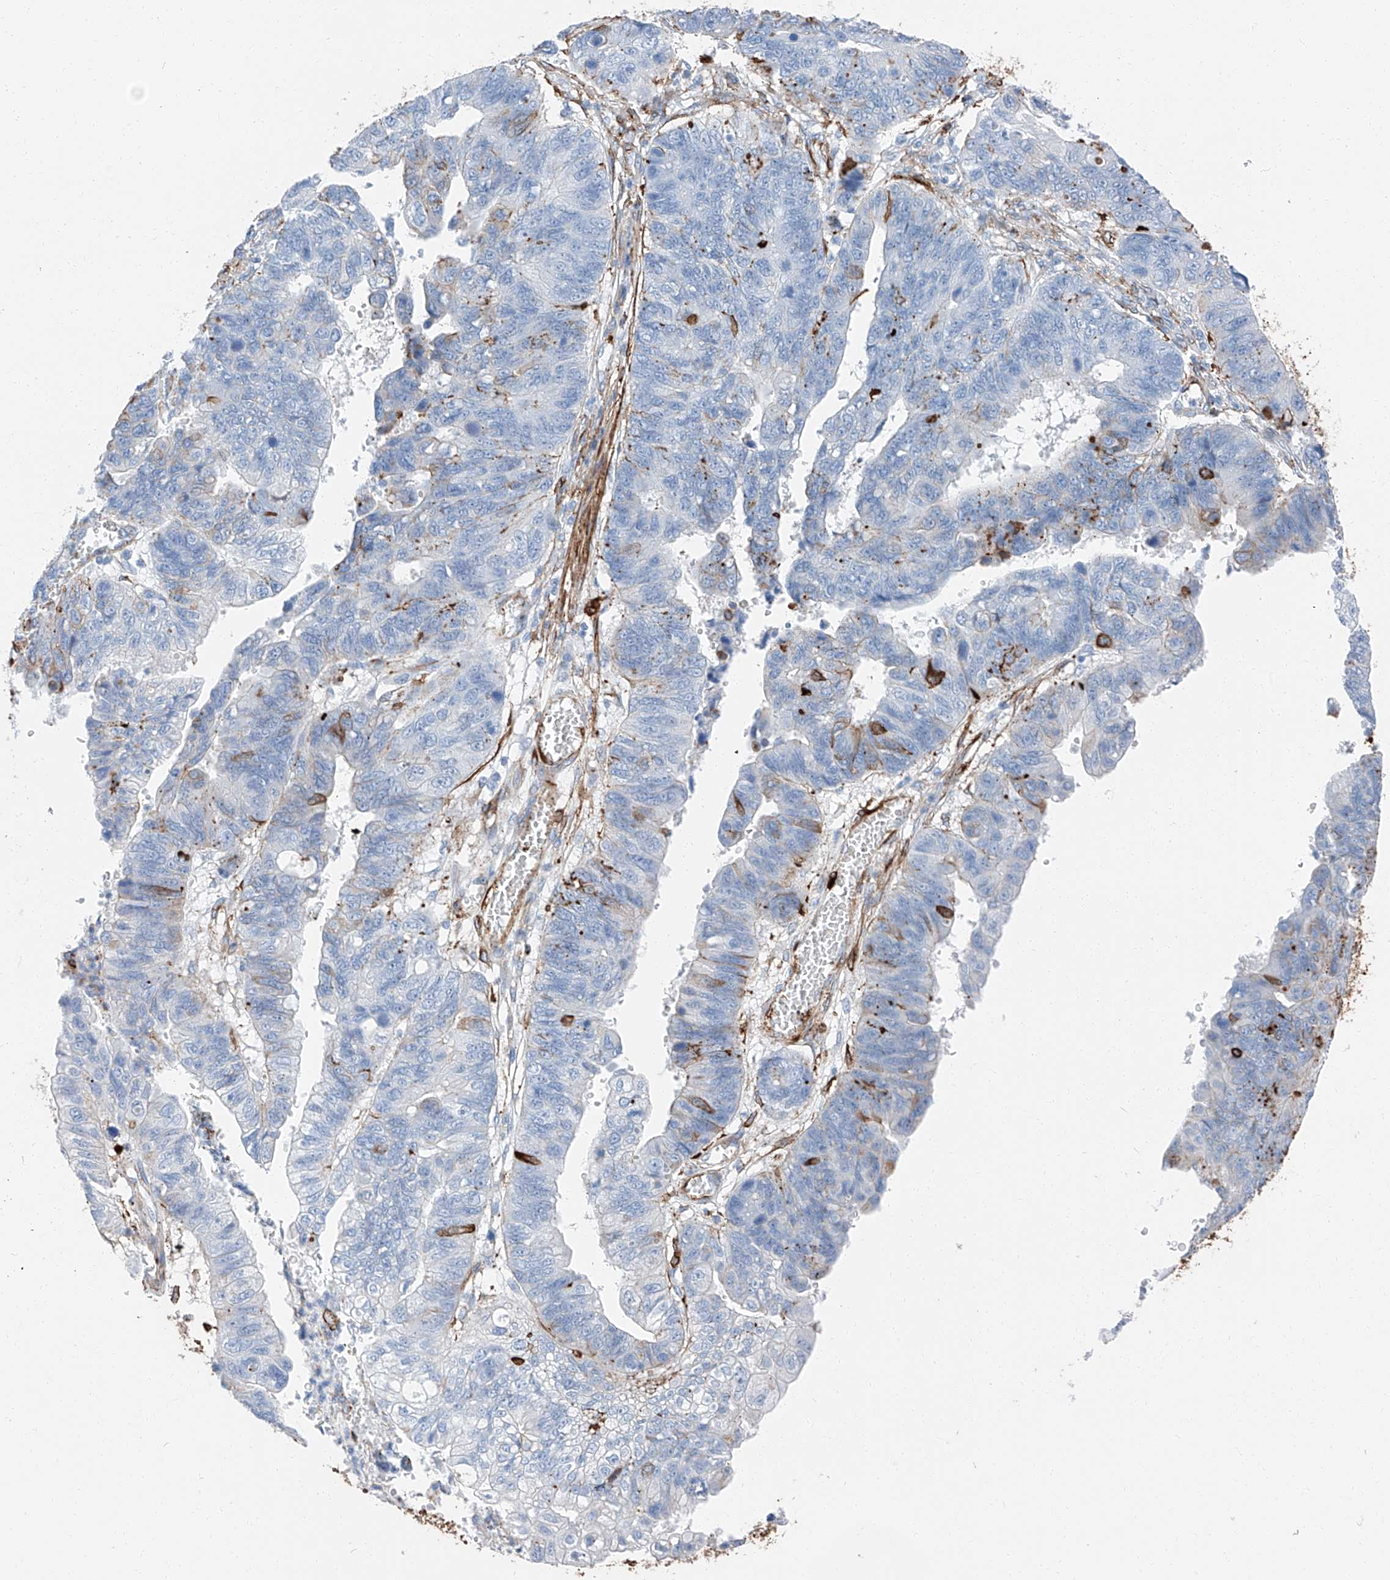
{"staining": {"intensity": "strong", "quantity": "<25%", "location": "cytoplasmic/membranous"}, "tissue": "stomach cancer", "cell_type": "Tumor cells", "image_type": "cancer", "snomed": [{"axis": "morphology", "description": "Adenocarcinoma, NOS"}, {"axis": "topography", "description": "Stomach"}], "caption": "Immunohistochemical staining of adenocarcinoma (stomach) displays strong cytoplasmic/membranous protein staining in approximately <25% of tumor cells.", "gene": "ZNF804A", "patient": {"sex": "male", "age": 59}}